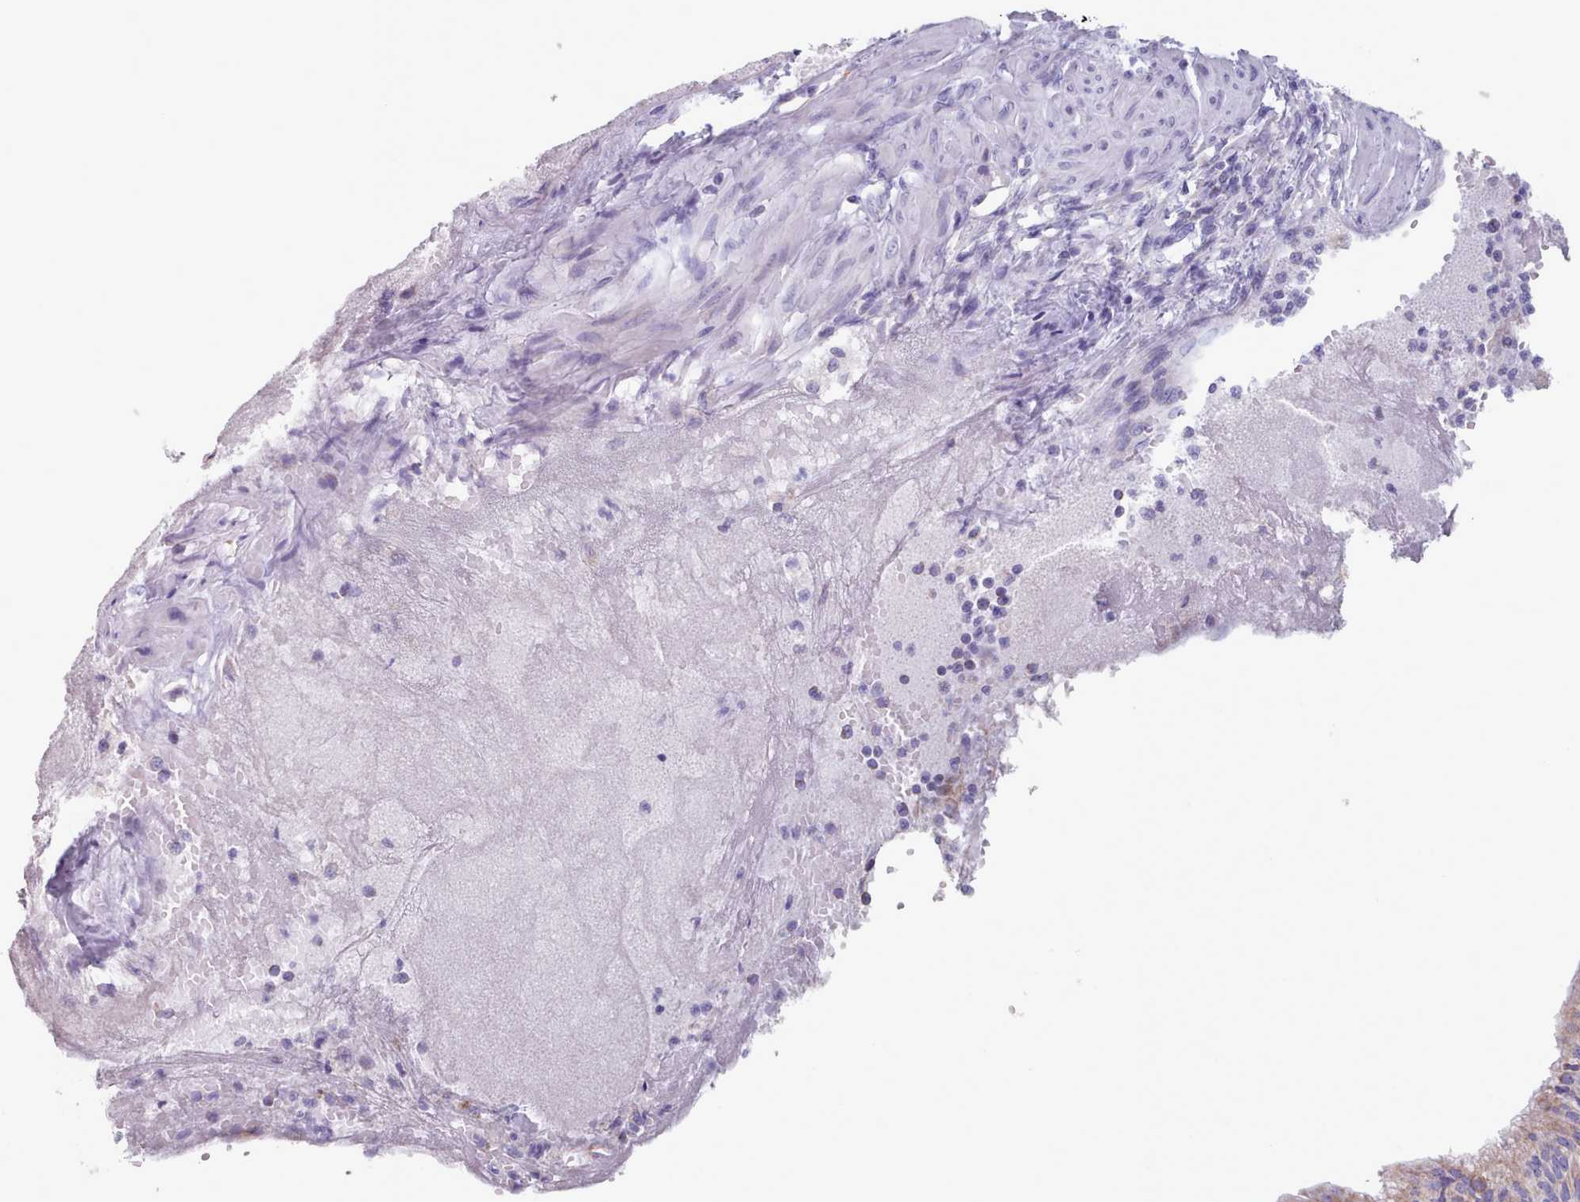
{"staining": {"intensity": "weak", "quantity": ">75%", "location": "cytoplasmic/membranous"}, "tissue": "endometrial cancer", "cell_type": "Tumor cells", "image_type": "cancer", "snomed": [{"axis": "morphology", "description": "Adenocarcinoma, NOS"}, {"axis": "topography", "description": "Endometrium"}], "caption": "Human endometrial adenocarcinoma stained with a brown dye reveals weak cytoplasmic/membranous positive staining in about >75% of tumor cells.", "gene": "HAO1", "patient": {"sex": "female", "age": 49}}